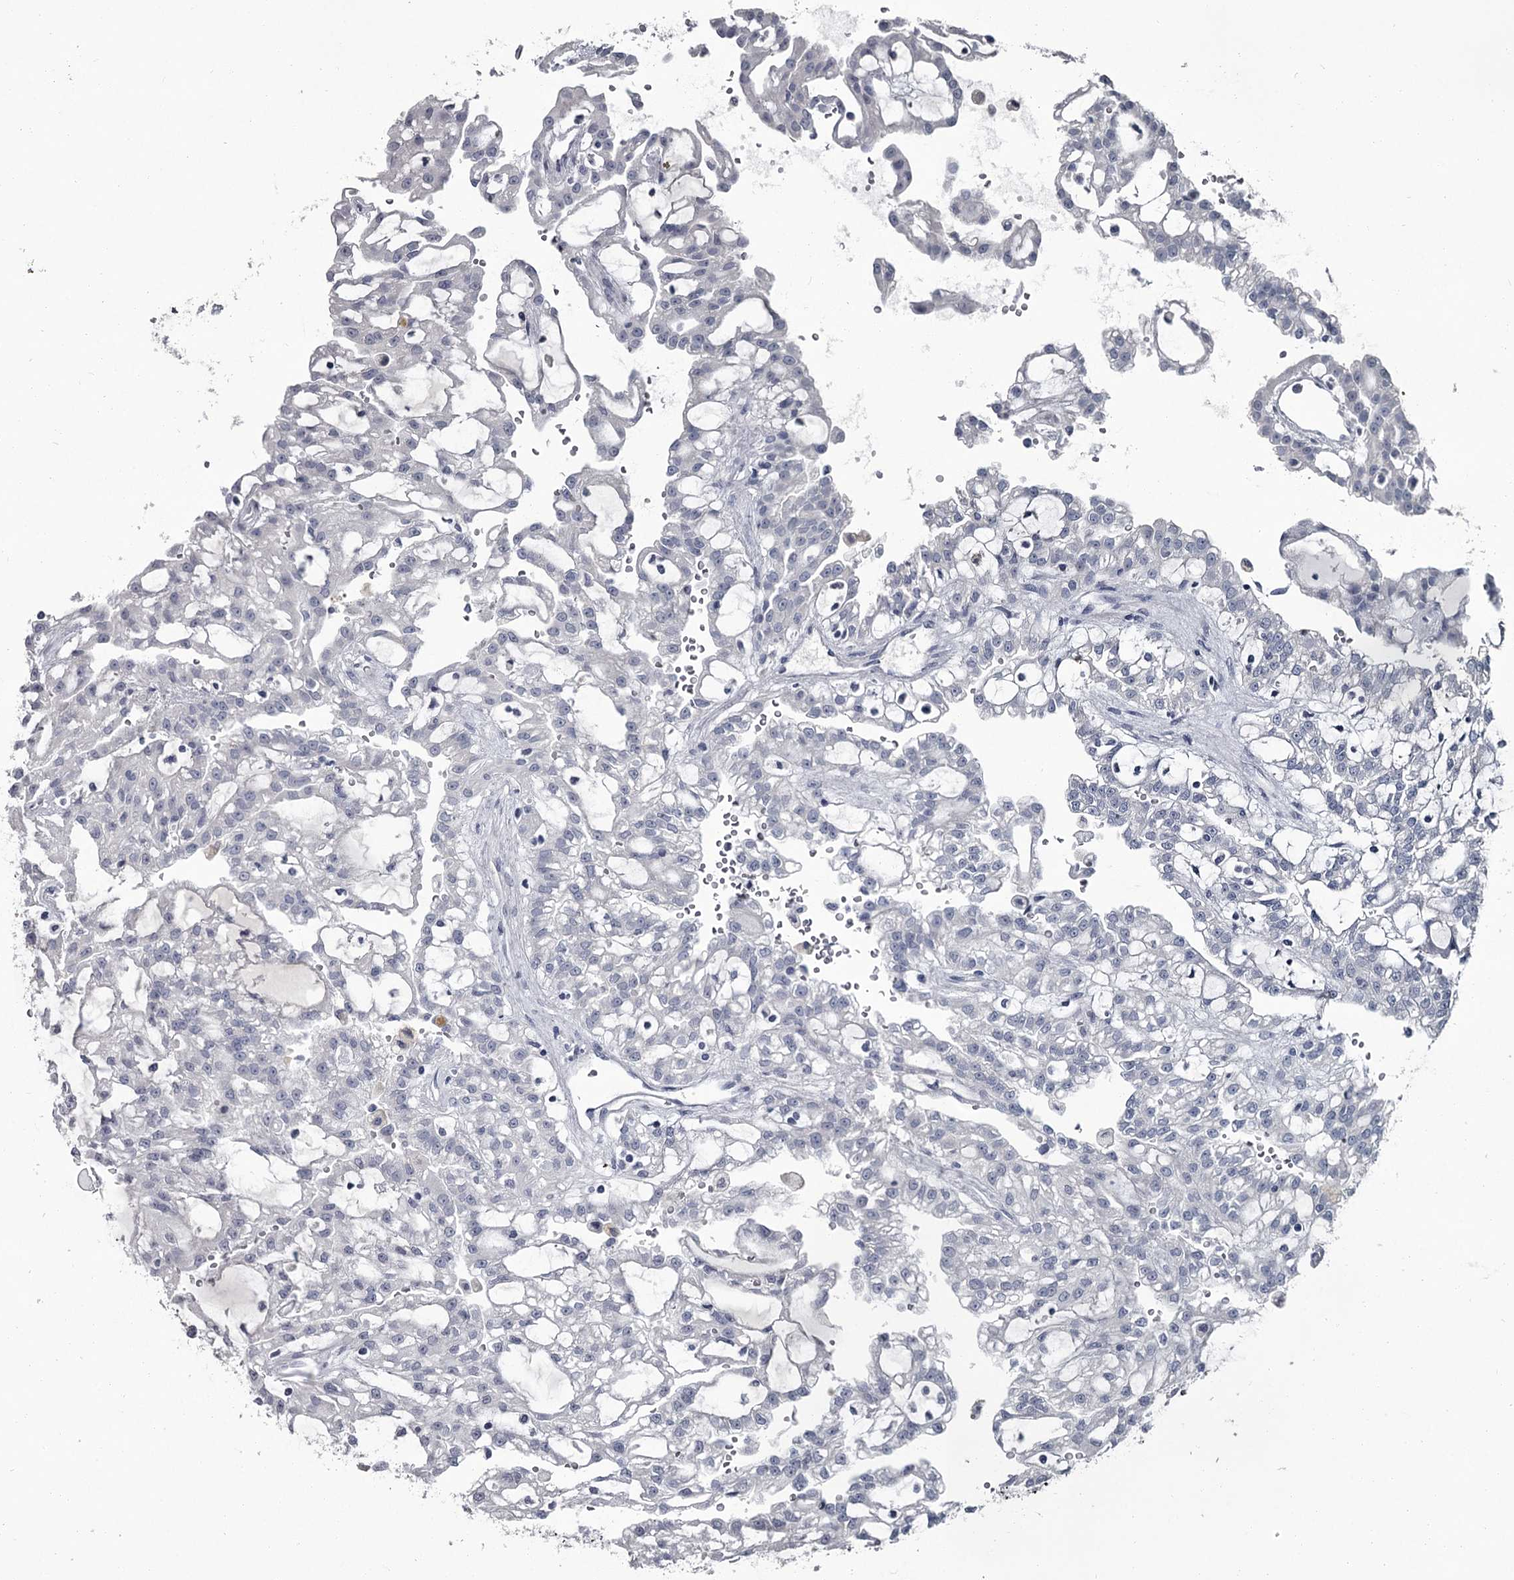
{"staining": {"intensity": "negative", "quantity": "none", "location": "none"}, "tissue": "renal cancer", "cell_type": "Tumor cells", "image_type": "cancer", "snomed": [{"axis": "morphology", "description": "Adenocarcinoma, NOS"}, {"axis": "topography", "description": "Kidney"}], "caption": "Human renal adenocarcinoma stained for a protein using immunohistochemistry reveals no positivity in tumor cells.", "gene": "DAO", "patient": {"sex": "male", "age": 63}}